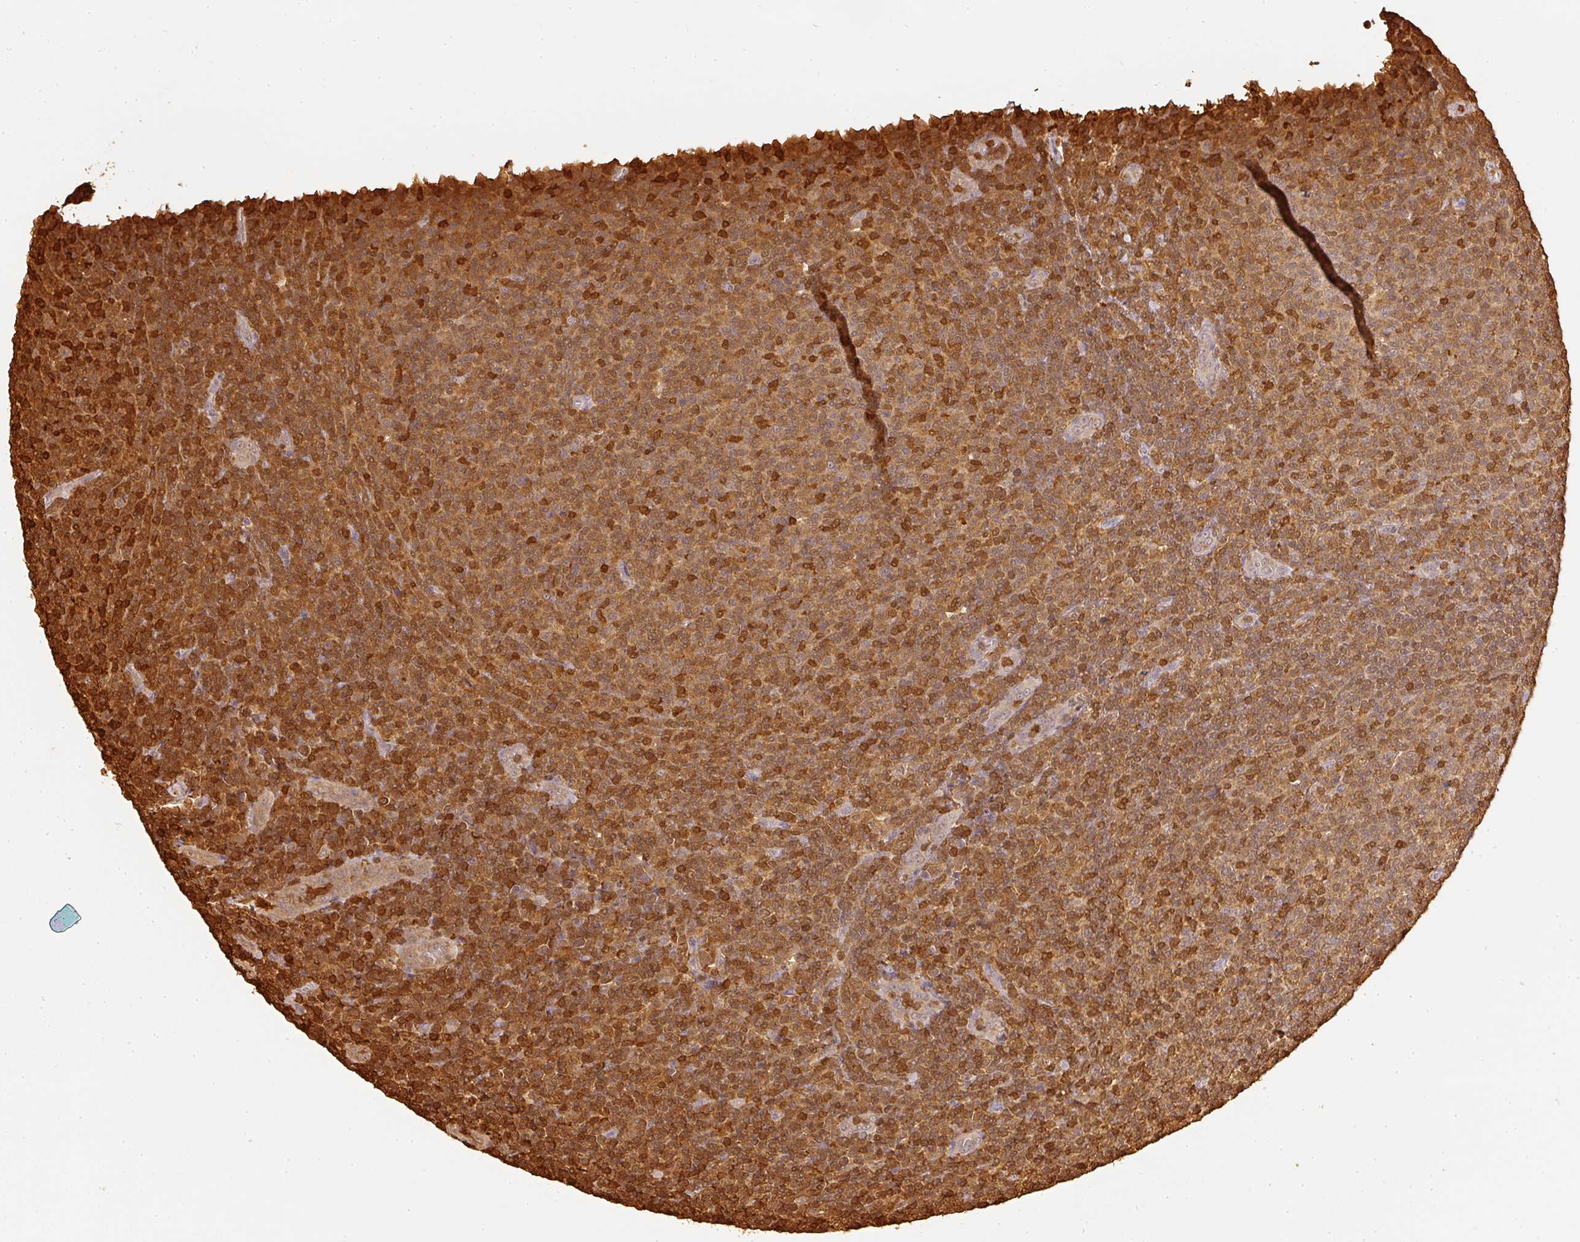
{"staining": {"intensity": "moderate", "quantity": ">75%", "location": "cytoplasmic/membranous"}, "tissue": "lymphoma", "cell_type": "Tumor cells", "image_type": "cancer", "snomed": [{"axis": "morphology", "description": "Malignant lymphoma, non-Hodgkin's type, Low grade"}, {"axis": "topography", "description": "Lymph node"}], "caption": "A high-resolution histopathology image shows immunohistochemistry staining of malignant lymphoma, non-Hodgkin's type (low-grade), which shows moderate cytoplasmic/membranous expression in about >75% of tumor cells. (brown staining indicates protein expression, while blue staining denotes nuclei).", "gene": "PFN1", "patient": {"sex": "male", "age": 66}}